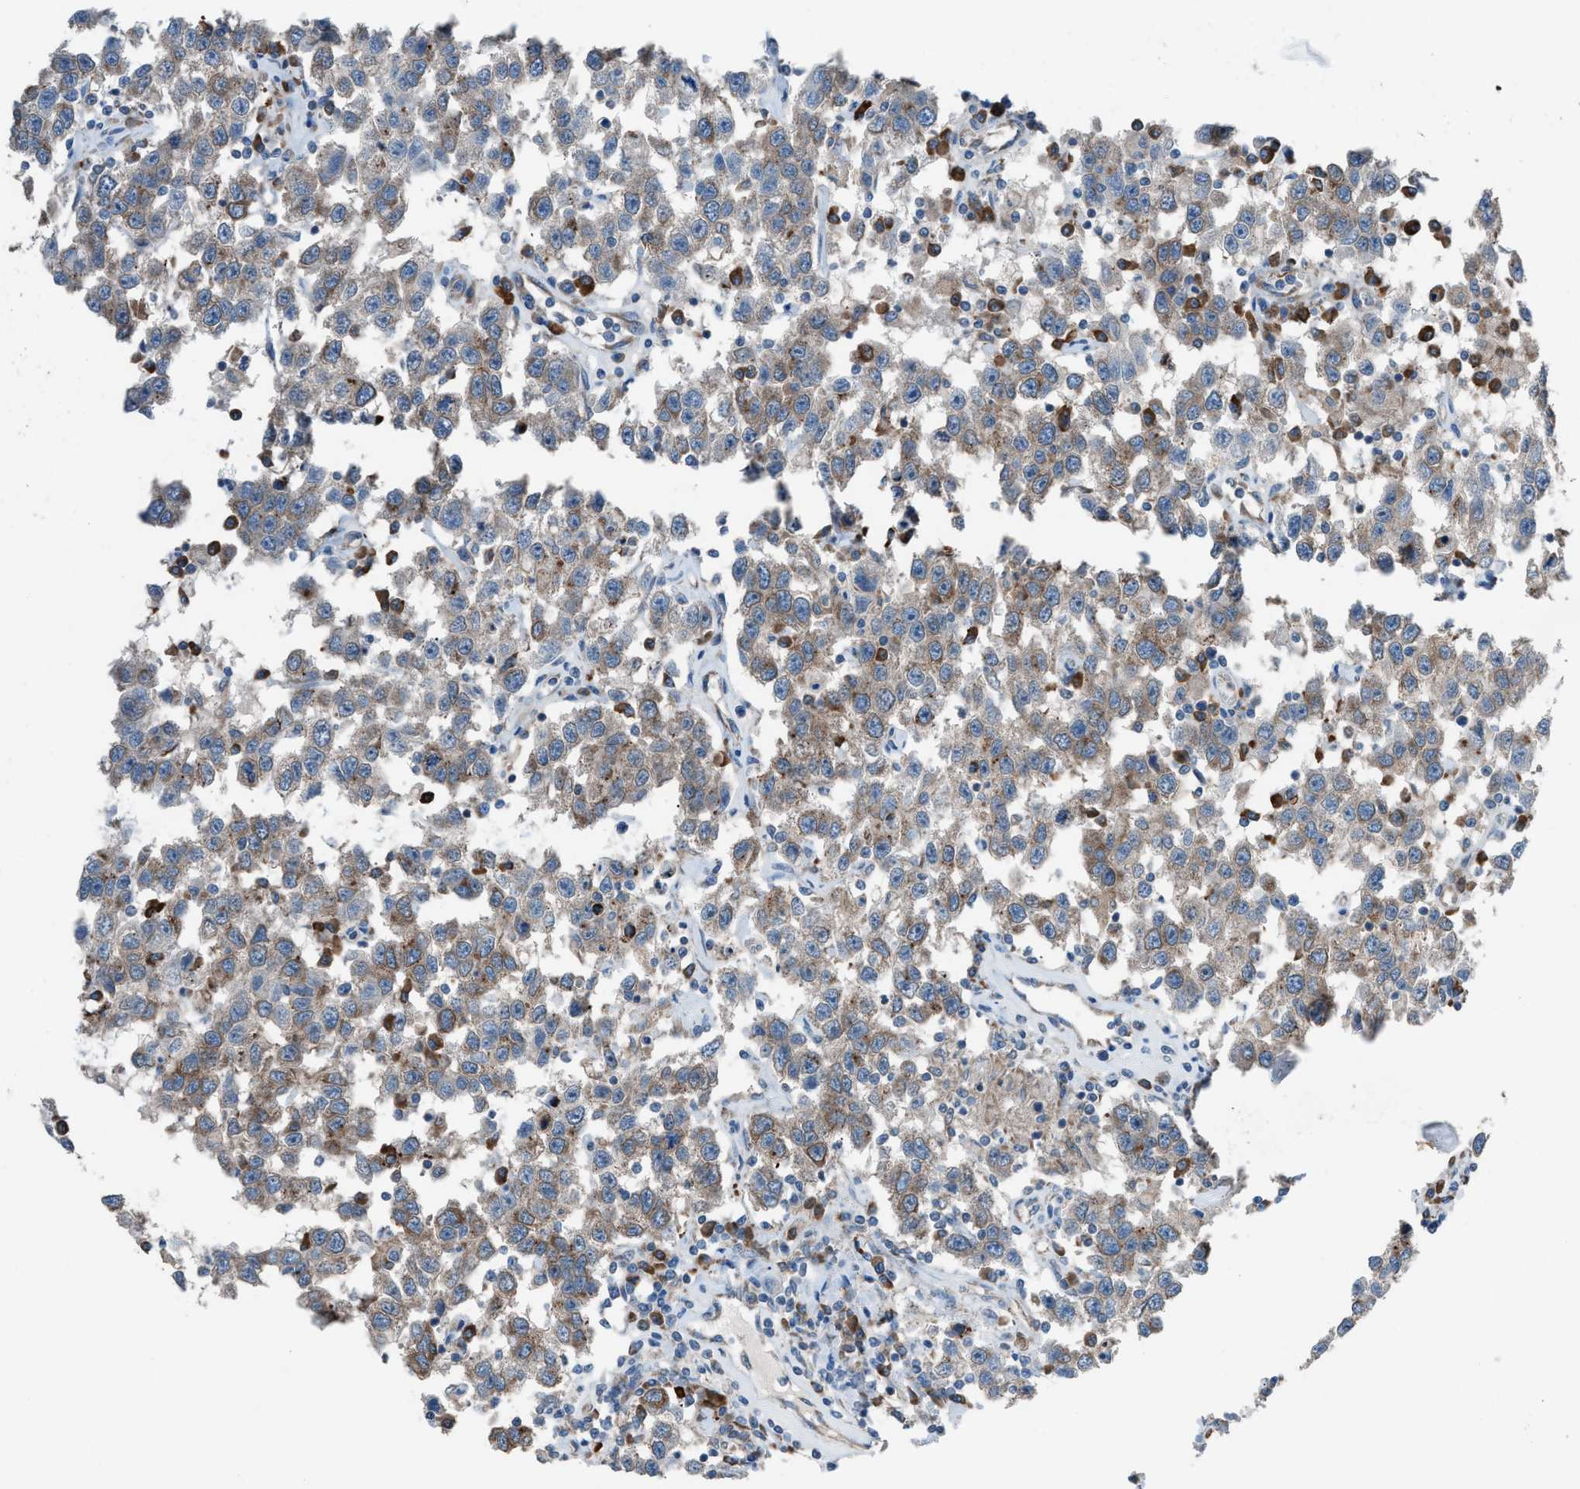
{"staining": {"intensity": "moderate", "quantity": ">75%", "location": "cytoplasmic/membranous"}, "tissue": "testis cancer", "cell_type": "Tumor cells", "image_type": "cancer", "snomed": [{"axis": "morphology", "description": "Seminoma, NOS"}, {"axis": "topography", "description": "Testis"}], "caption": "Human testis seminoma stained with a brown dye exhibits moderate cytoplasmic/membranous positive expression in approximately >75% of tumor cells.", "gene": "HEG1", "patient": {"sex": "male", "age": 41}}